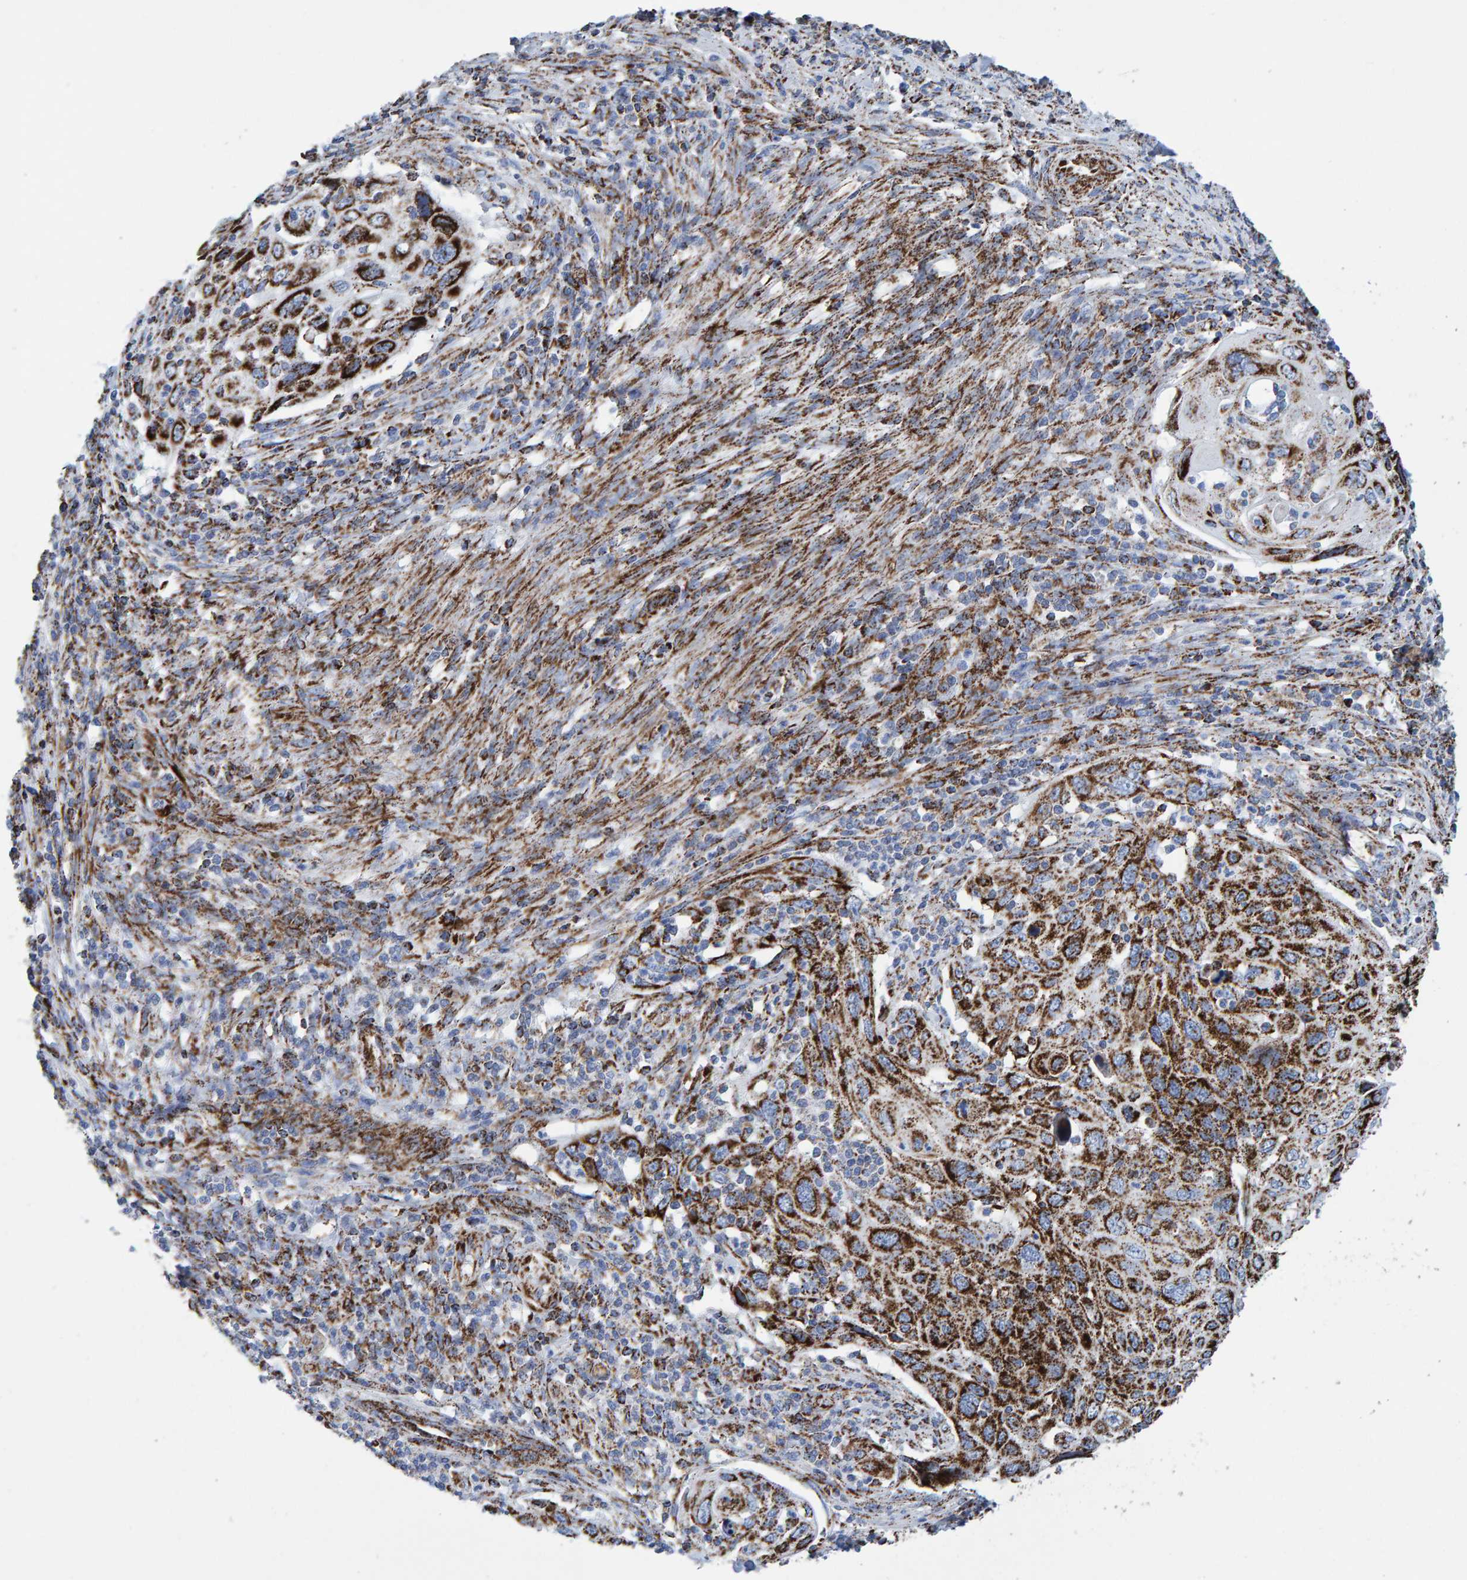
{"staining": {"intensity": "strong", "quantity": ">75%", "location": "cytoplasmic/membranous"}, "tissue": "cervical cancer", "cell_type": "Tumor cells", "image_type": "cancer", "snomed": [{"axis": "morphology", "description": "Squamous cell carcinoma, NOS"}, {"axis": "topography", "description": "Cervix"}], "caption": "Protein expression analysis of squamous cell carcinoma (cervical) demonstrates strong cytoplasmic/membranous positivity in approximately >75% of tumor cells.", "gene": "ENSG00000262660", "patient": {"sex": "female", "age": 70}}